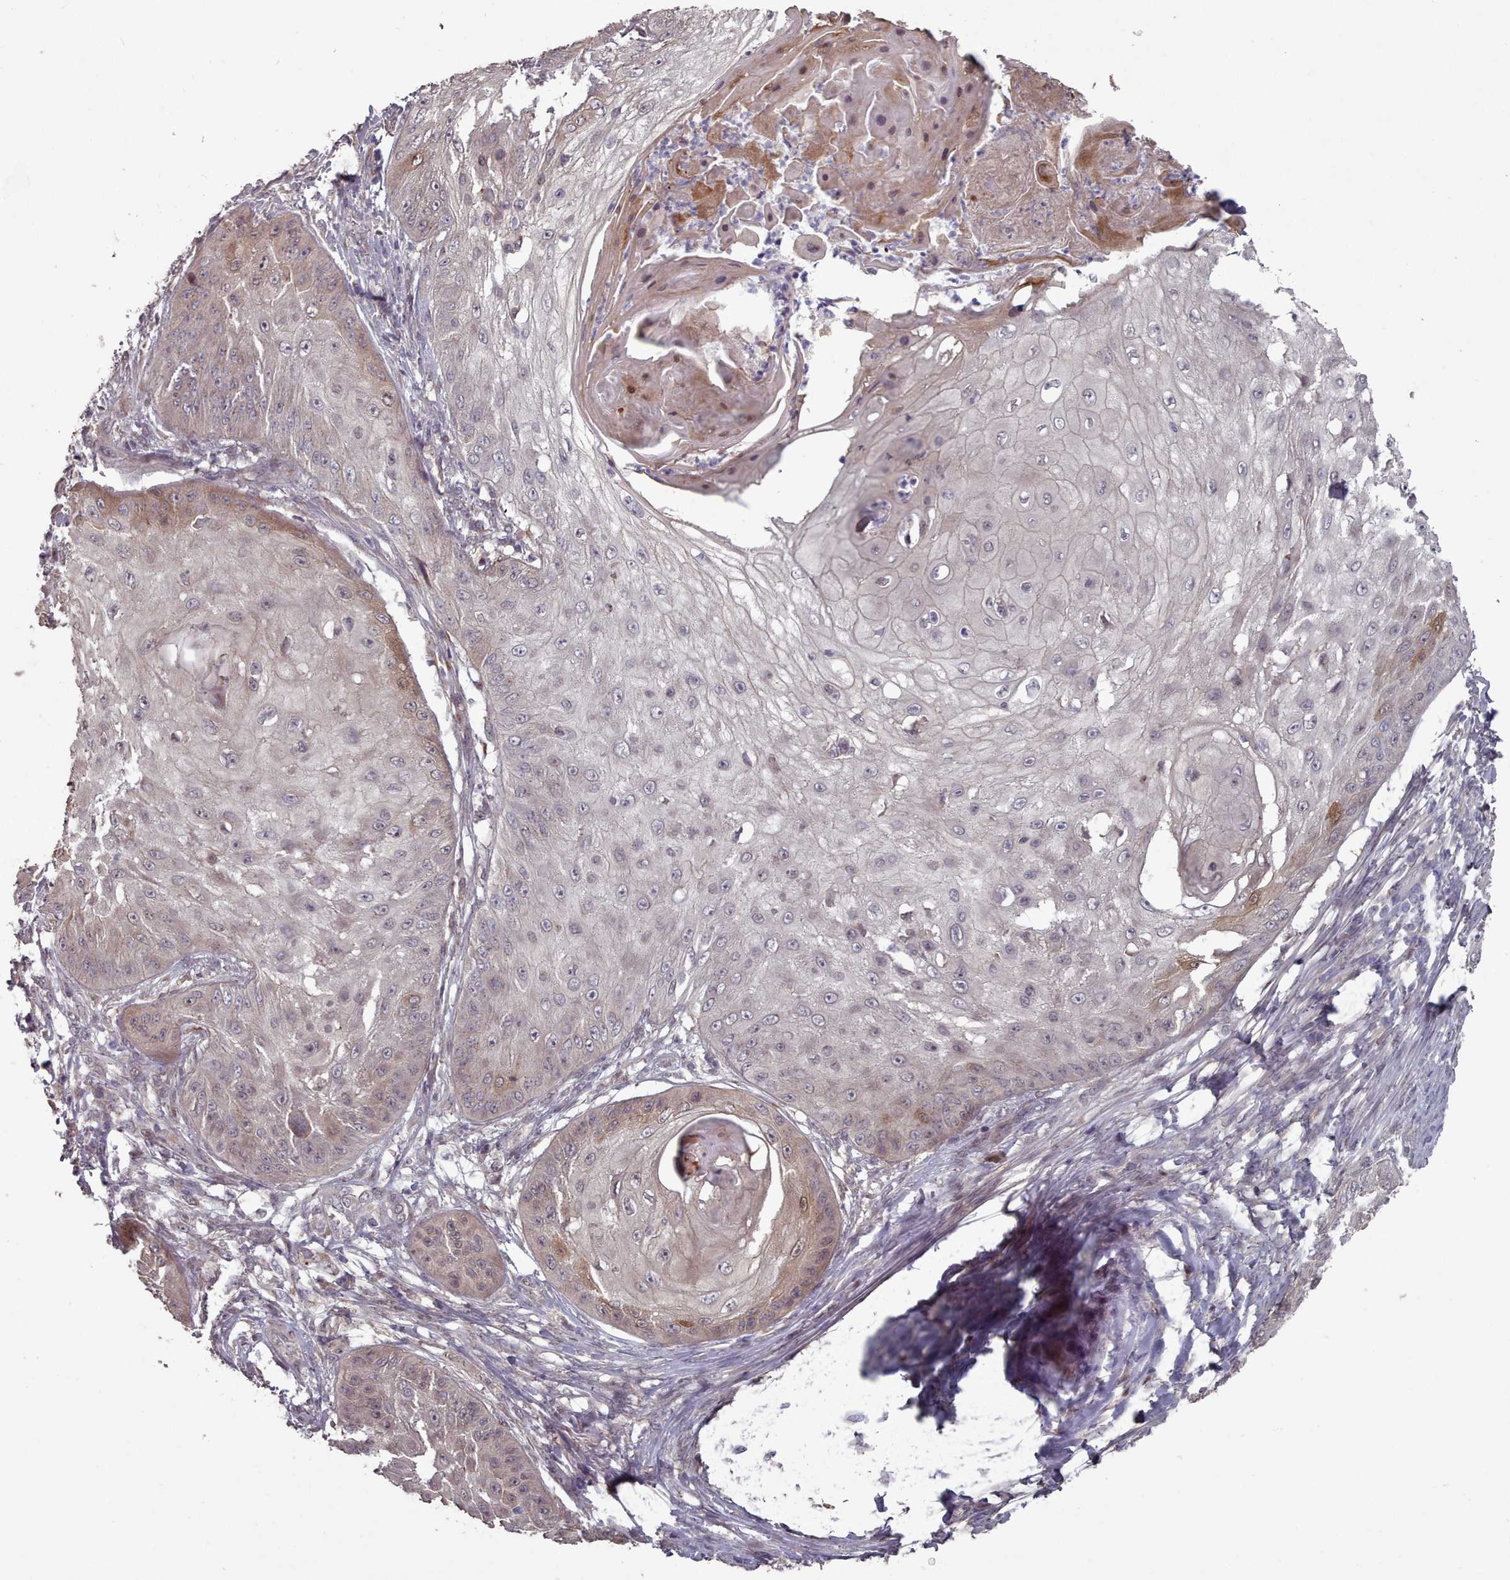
{"staining": {"intensity": "moderate", "quantity": "<25%", "location": "cytoplasmic/membranous,nuclear"}, "tissue": "skin cancer", "cell_type": "Tumor cells", "image_type": "cancer", "snomed": [{"axis": "morphology", "description": "Squamous cell carcinoma, NOS"}, {"axis": "topography", "description": "Skin"}], "caption": "Protein expression analysis of human skin cancer reveals moderate cytoplasmic/membranous and nuclear positivity in approximately <25% of tumor cells.", "gene": "ERCC6L", "patient": {"sex": "male", "age": 70}}